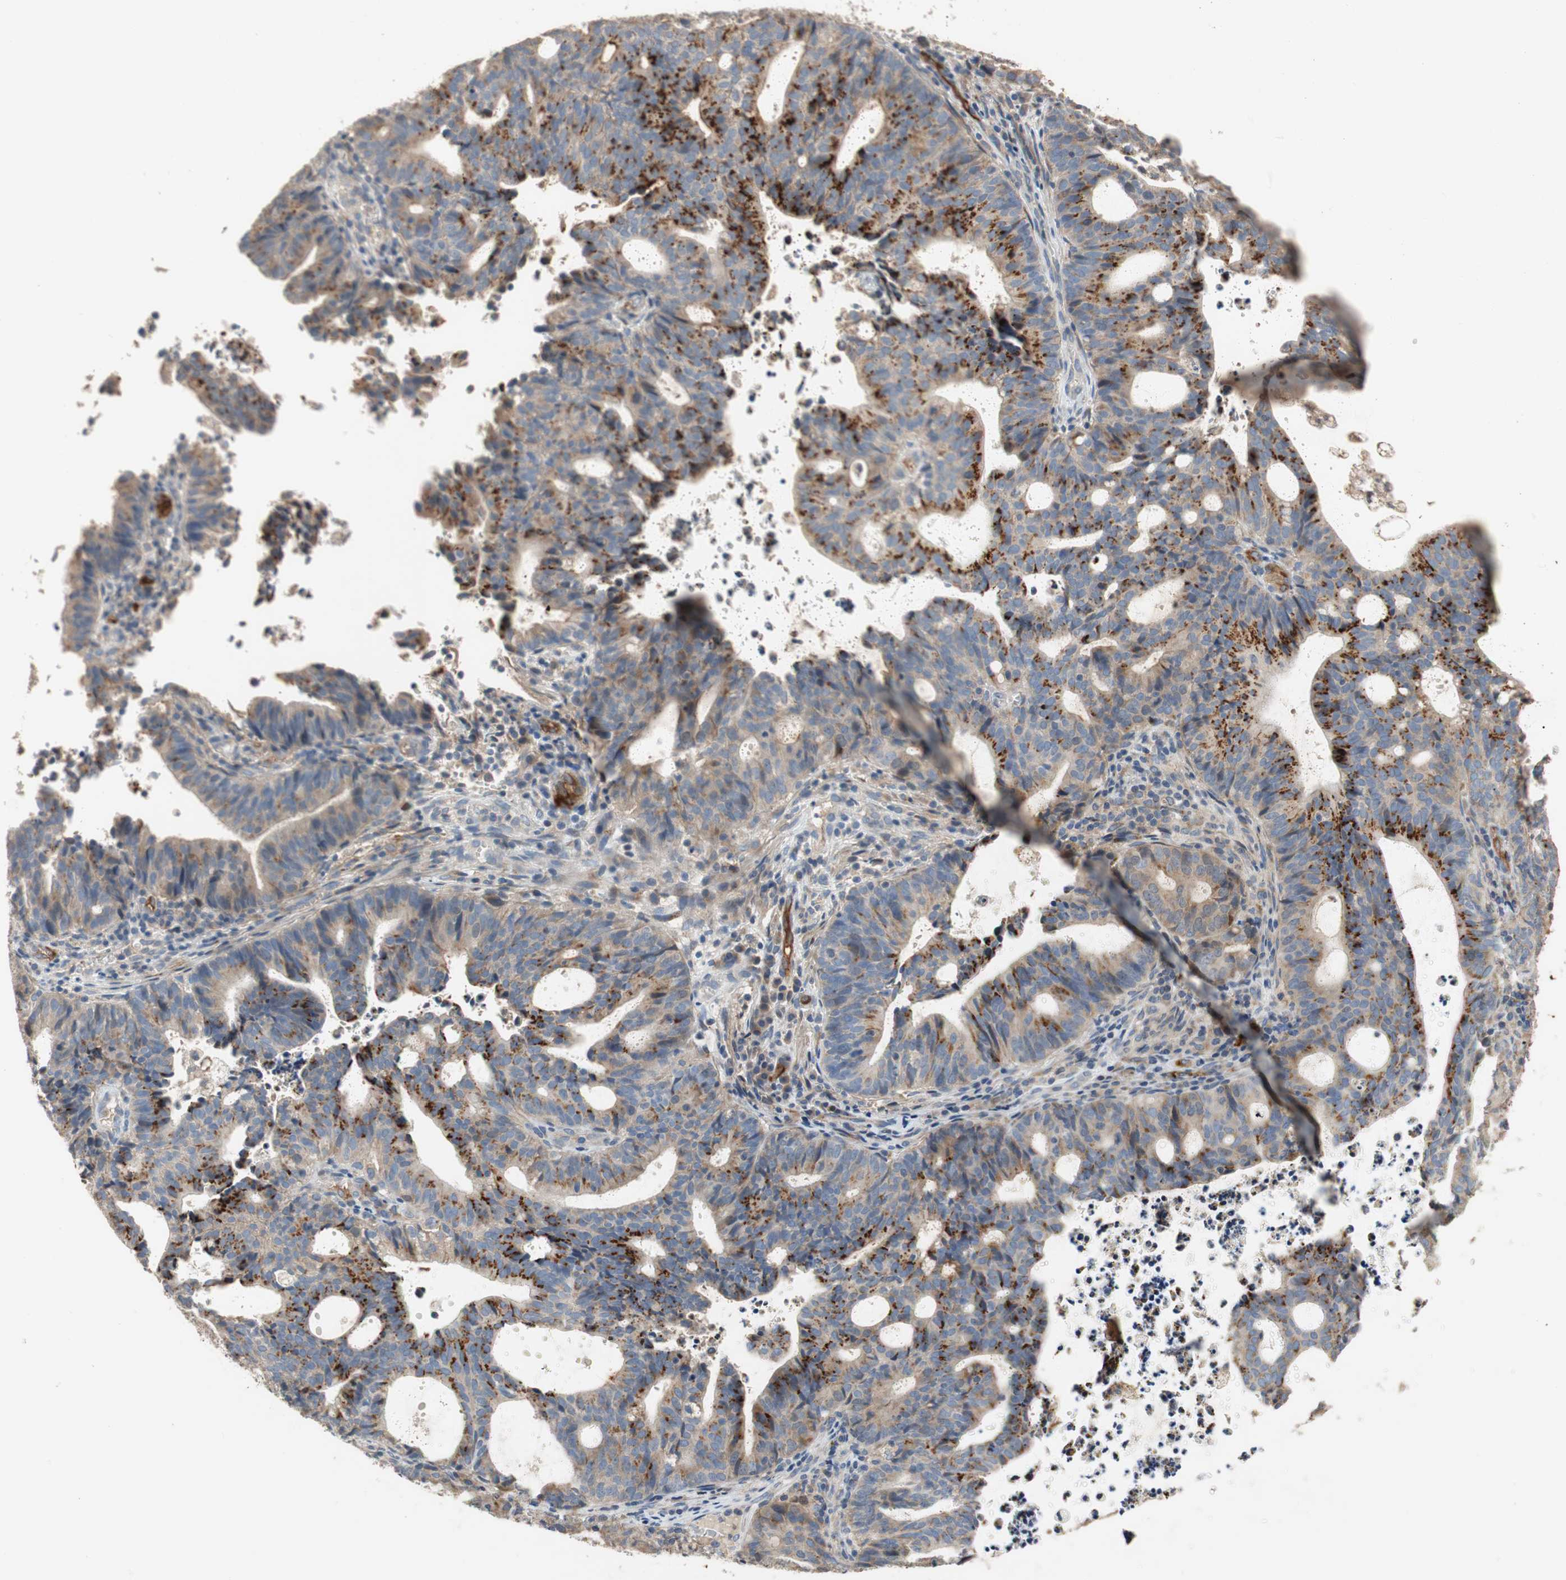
{"staining": {"intensity": "moderate", "quantity": "25%-75%", "location": "cytoplasmic/membranous"}, "tissue": "endometrial cancer", "cell_type": "Tumor cells", "image_type": "cancer", "snomed": [{"axis": "morphology", "description": "Adenocarcinoma, NOS"}, {"axis": "topography", "description": "Uterus"}], "caption": "Protein expression analysis of human endometrial cancer (adenocarcinoma) reveals moderate cytoplasmic/membranous expression in approximately 25%-75% of tumor cells.", "gene": "ALPL", "patient": {"sex": "female", "age": 83}}